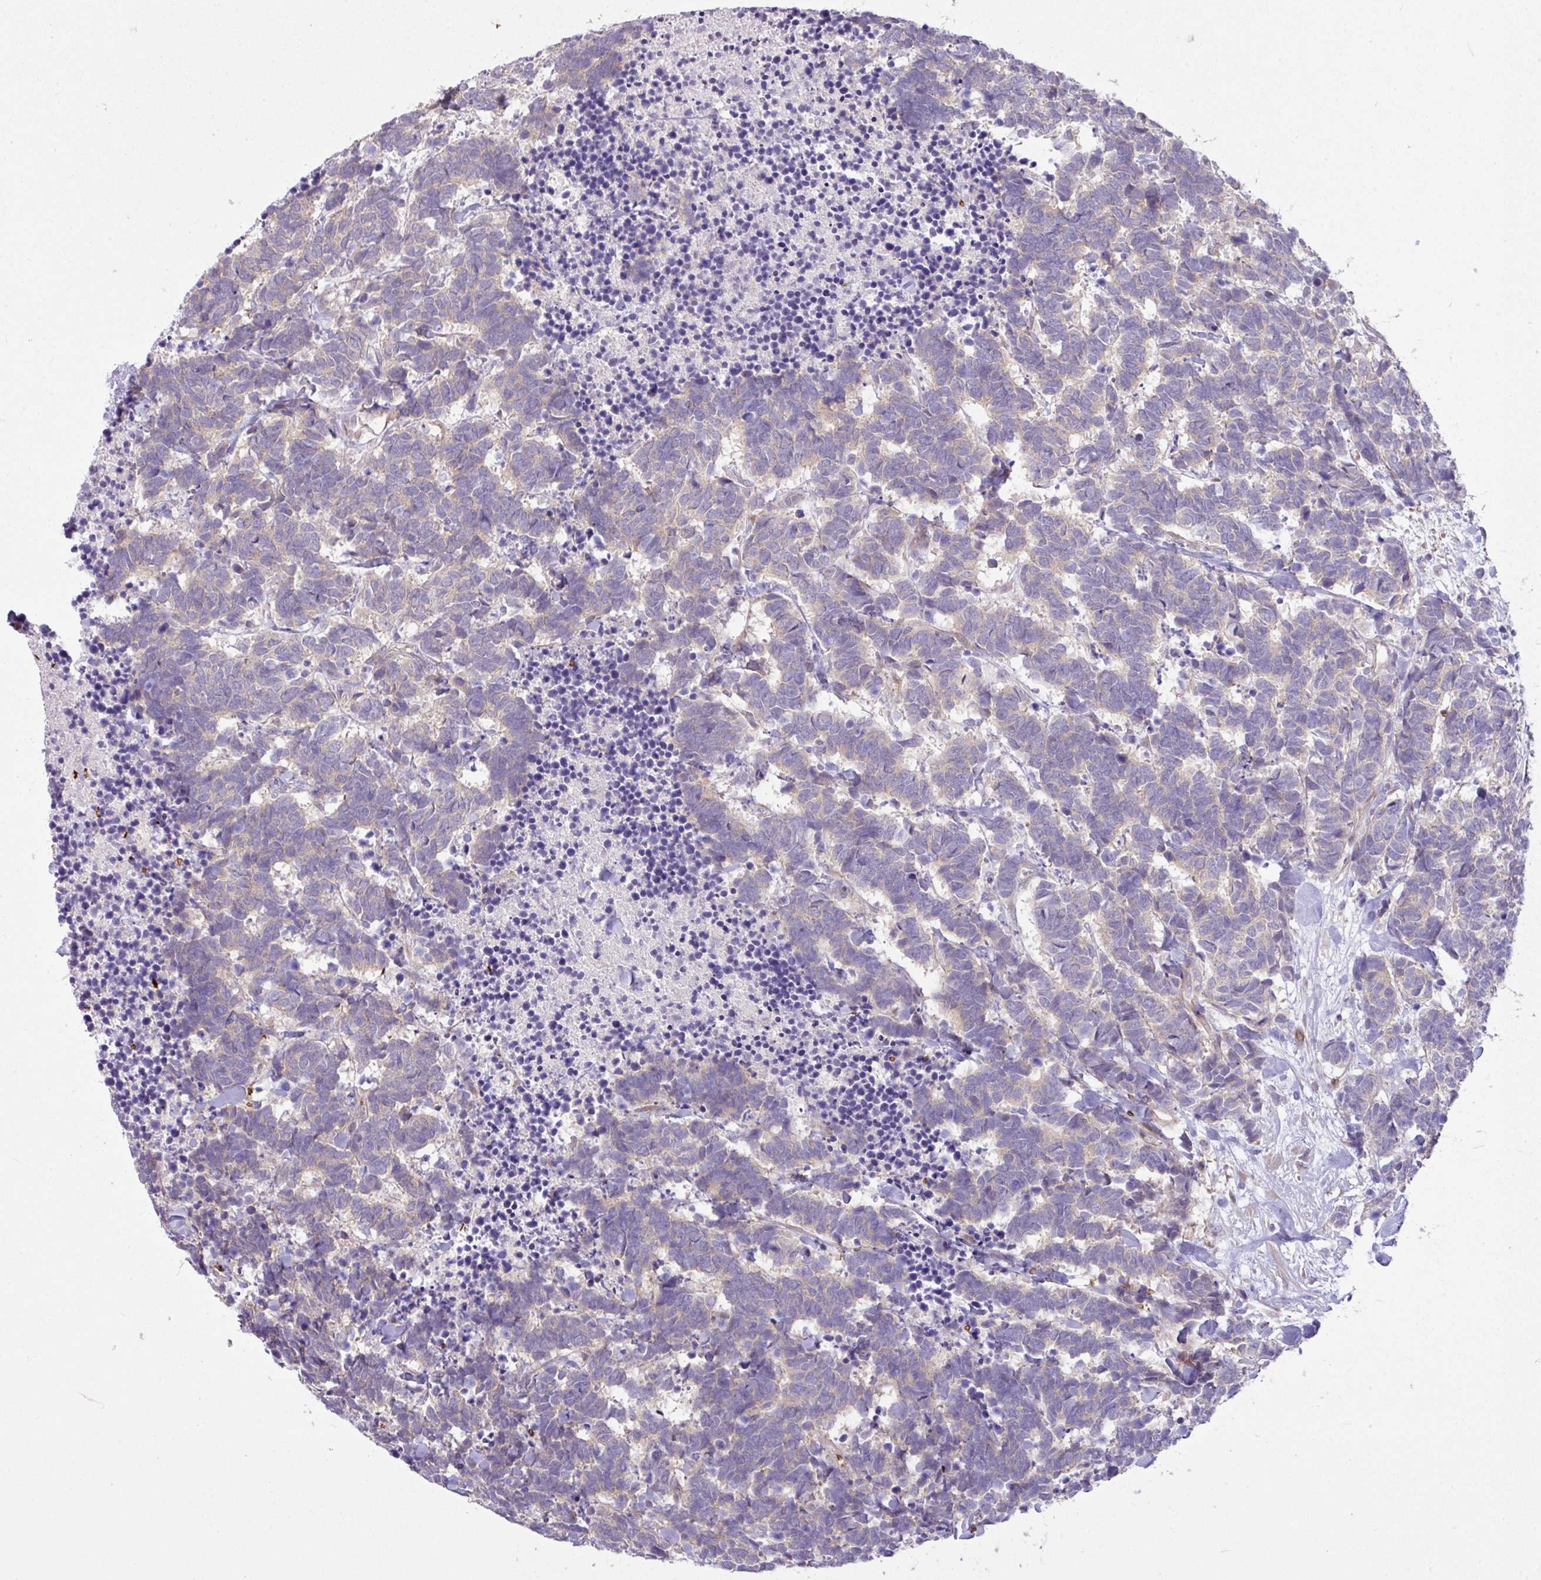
{"staining": {"intensity": "weak", "quantity": "<25%", "location": "cytoplasmic/membranous"}, "tissue": "carcinoid", "cell_type": "Tumor cells", "image_type": "cancer", "snomed": [{"axis": "morphology", "description": "Carcinoma, NOS"}, {"axis": "morphology", "description": "Carcinoid, malignant, NOS"}, {"axis": "topography", "description": "Urinary bladder"}], "caption": "This is an IHC image of carcinoid. There is no positivity in tumor cells.", "gene": "RAD21L1", "patient": {"sex": "male", "age": 57}}